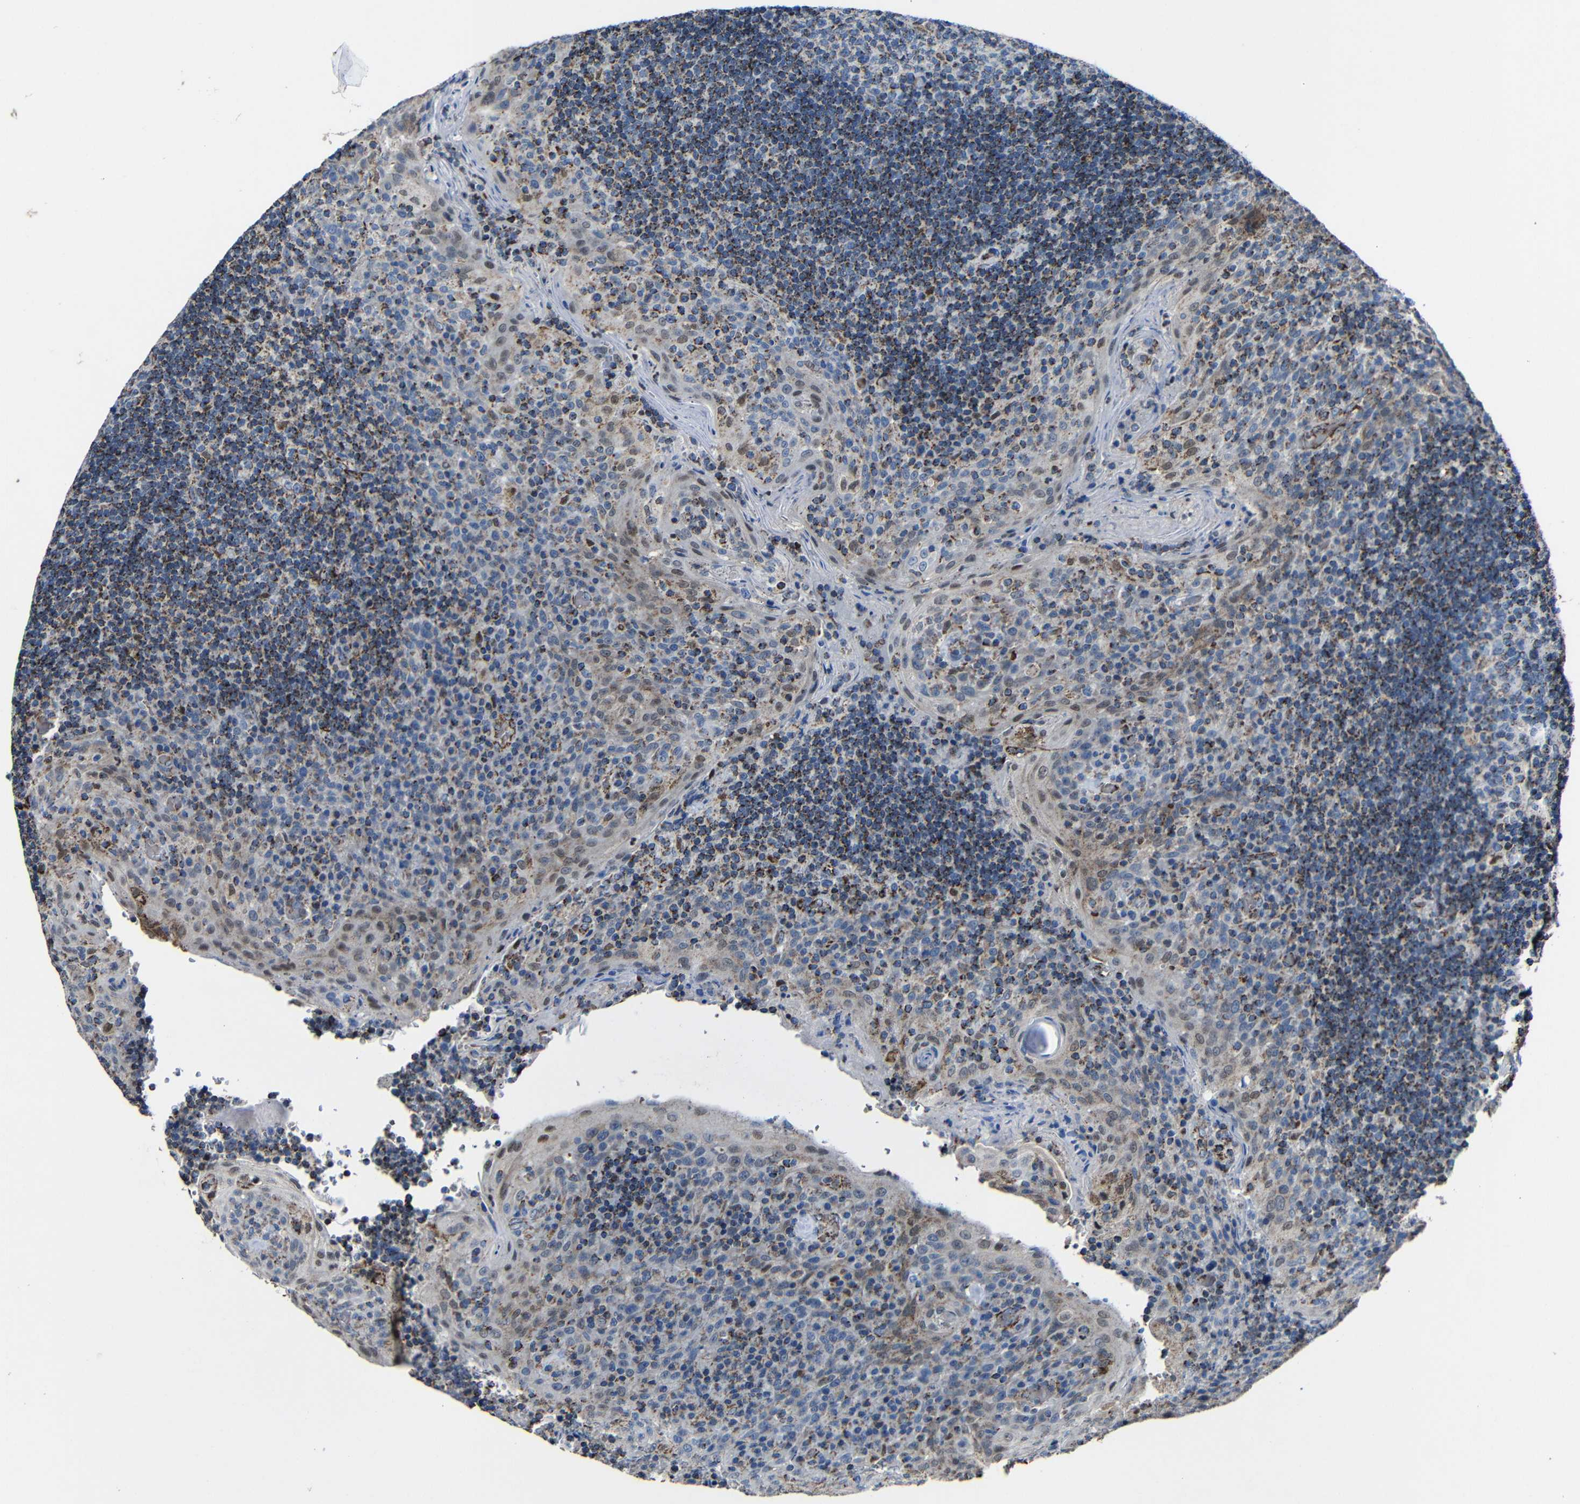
{"staining": {"intensity": "moderate", "quantity": "<25%", "location": "cytoplasmic/membranous"}, "tissue": "tonsil", "cell_type": "Germinal center cells", "image_type": "normal", "snomed": [{"axis": "morphology", "description": "Normal tissue, NOS"}, {"axis": "topography", "description": "Tonsil"}], "caption": "Brown immunohistochemical staining in benign human tonsil demonstrates moderate cytoplasmic/membranous positivity in about <25% of germinal center cells.", "gene": "CA5B", "patient": {"sex": "male", "age": 17}}